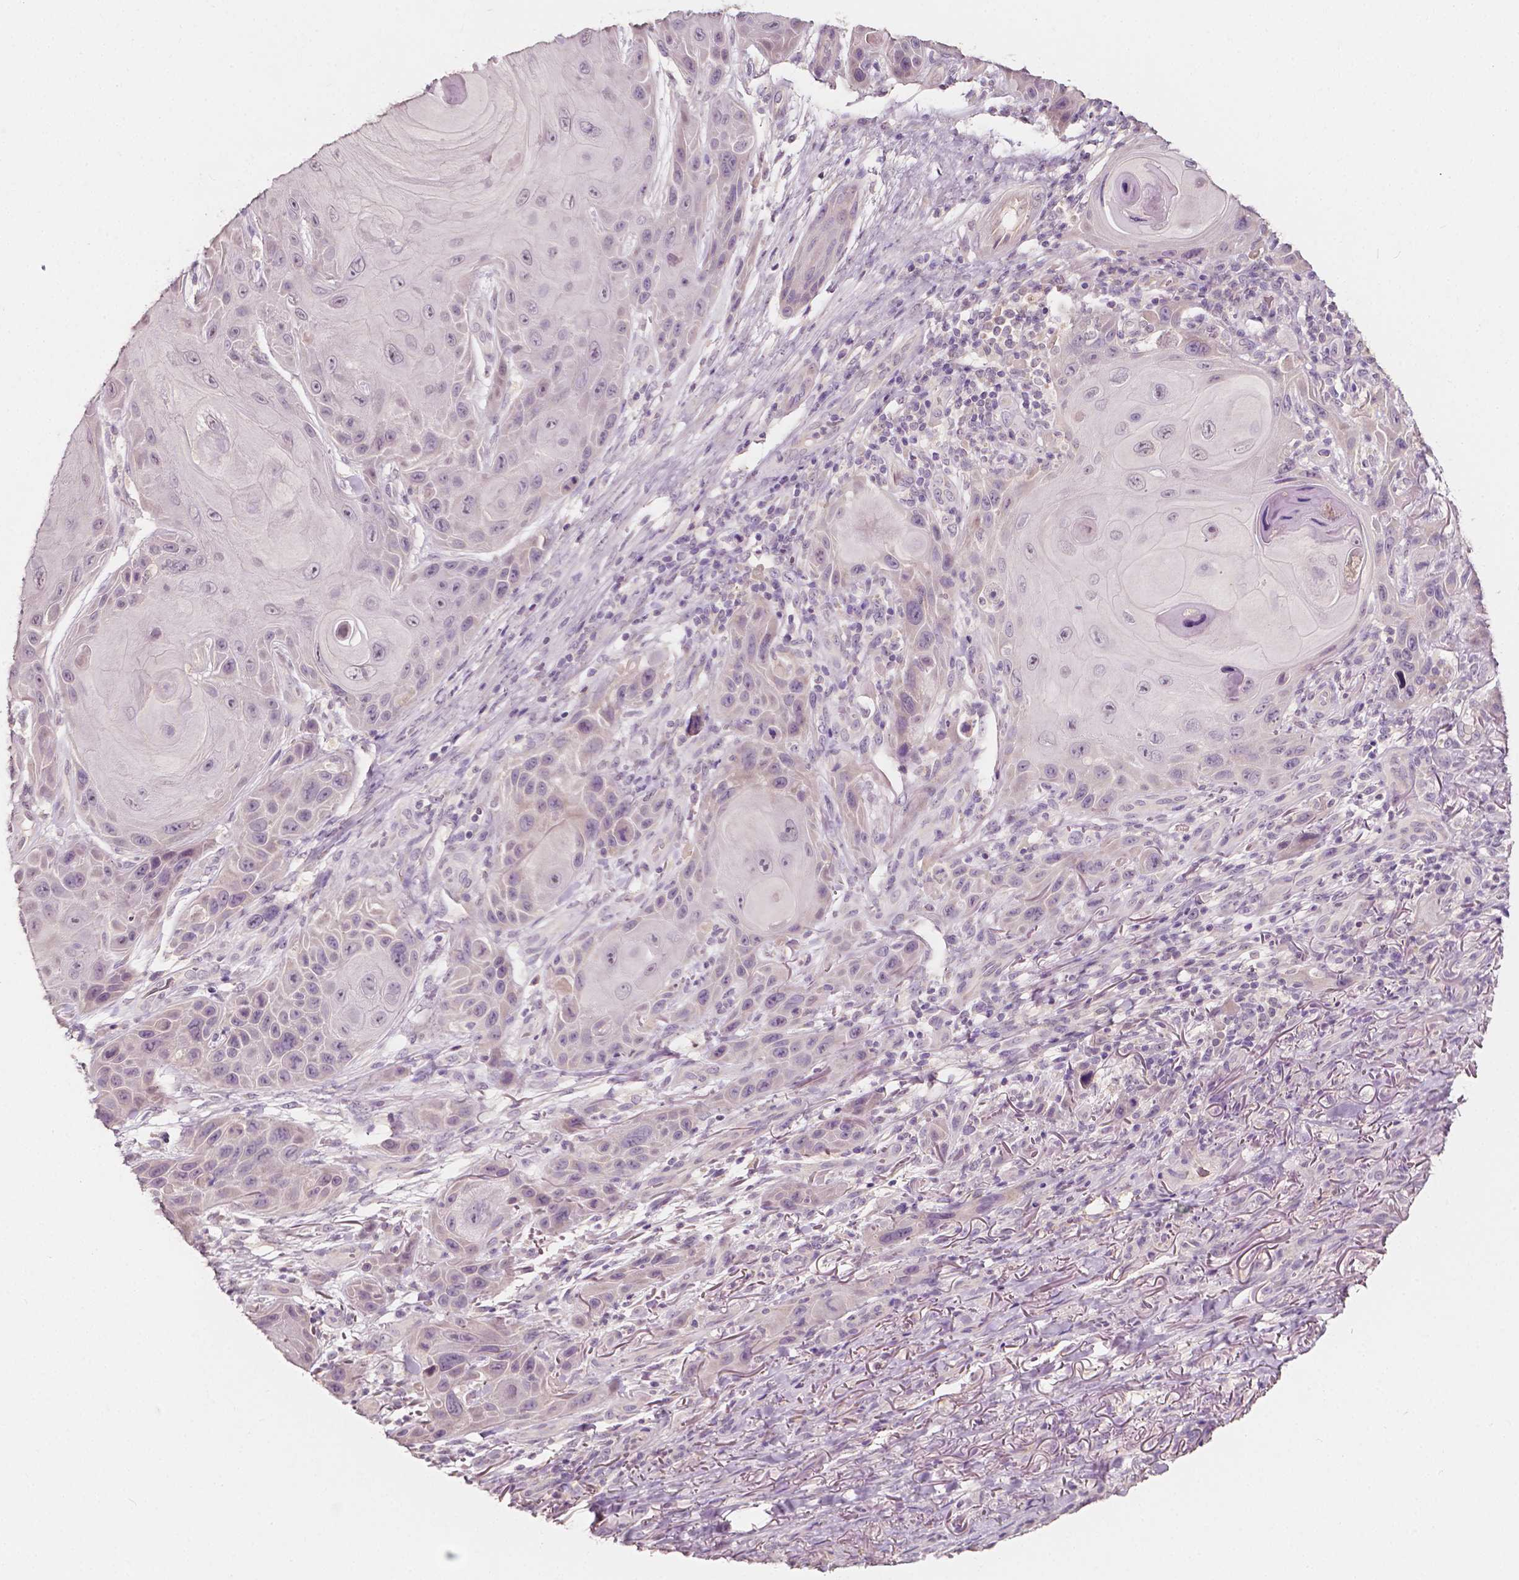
{"staining": {"intensity": "negative", "quantity": "none", "location": "none"}, "tissue": "skin cancer", "cell_type": "Tumor cells", "image_type": "cancer", "snomed": [{"axis": "morphology", "description": "Squamous cell carcinoma, NOS"}, {"axis": "topography", "description": "Skin"}], "caption": "High power microscopy micrograph of an immunohistochemistry (IHC) image of skin cancer (squamous cell carcinoma), revealing no significant positivity in tumor cells.", "gene": "NPC1L1", "patient": {"sex": "female", "age": 94}}